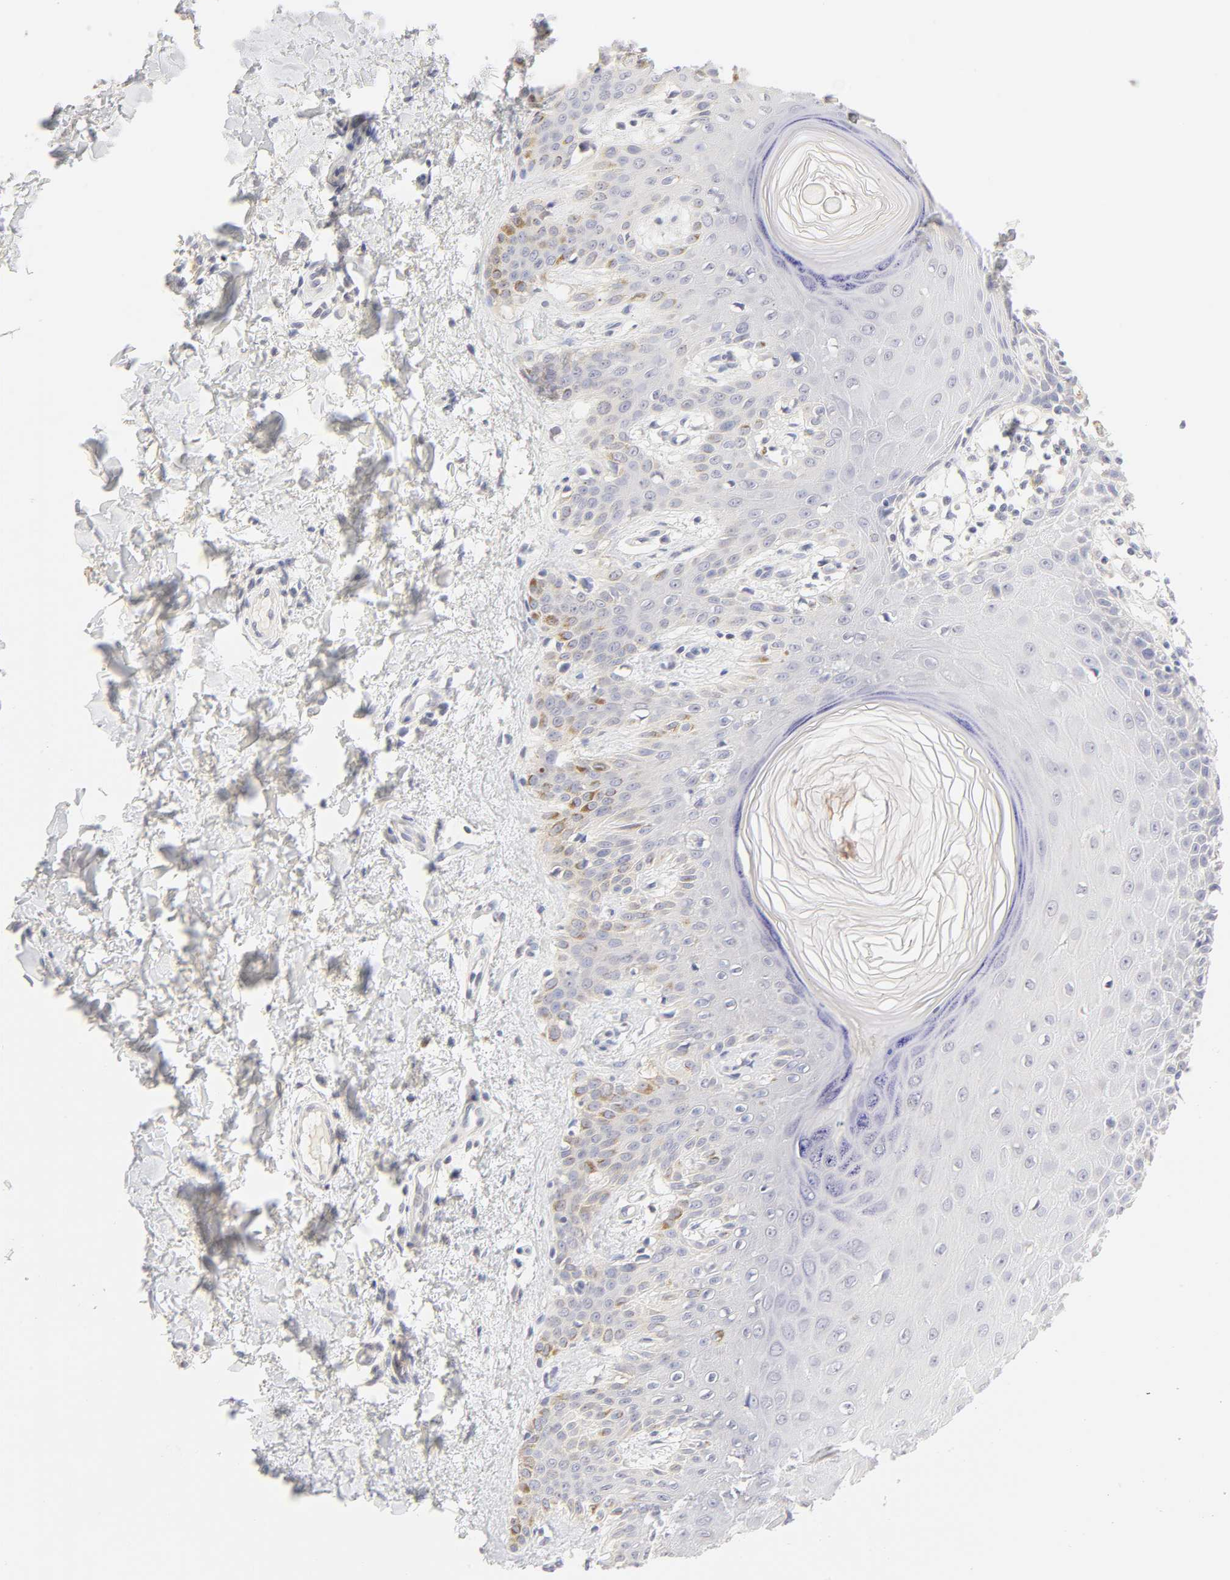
{"staining": {"intensity": "negative", "quantity": "none", "location": "none"}, "tissue": "skin cancer", "cell_type": "Tumor cells", "image_type": "cancer", "snomed": [{"axis": "morphology", "description": "Basal cell carcinoma"}, {"axis": "topography", "description": "Skin"}], "caption": "High magnification brightfield microscopy of skin cancer (basal cell carcinoma) stained with DAB (3,3'-diaminobenzidine) (brown) and counterstained with hematoxylin (blue): tumor cells show no significant expression. (DAB (3,3'-diaminobenzidine) immunohistochemistry visualized using brightfield microscopy, high magnification).", "gene": "CYP4B1", "patient": {"sex": "male", "age": 67}}